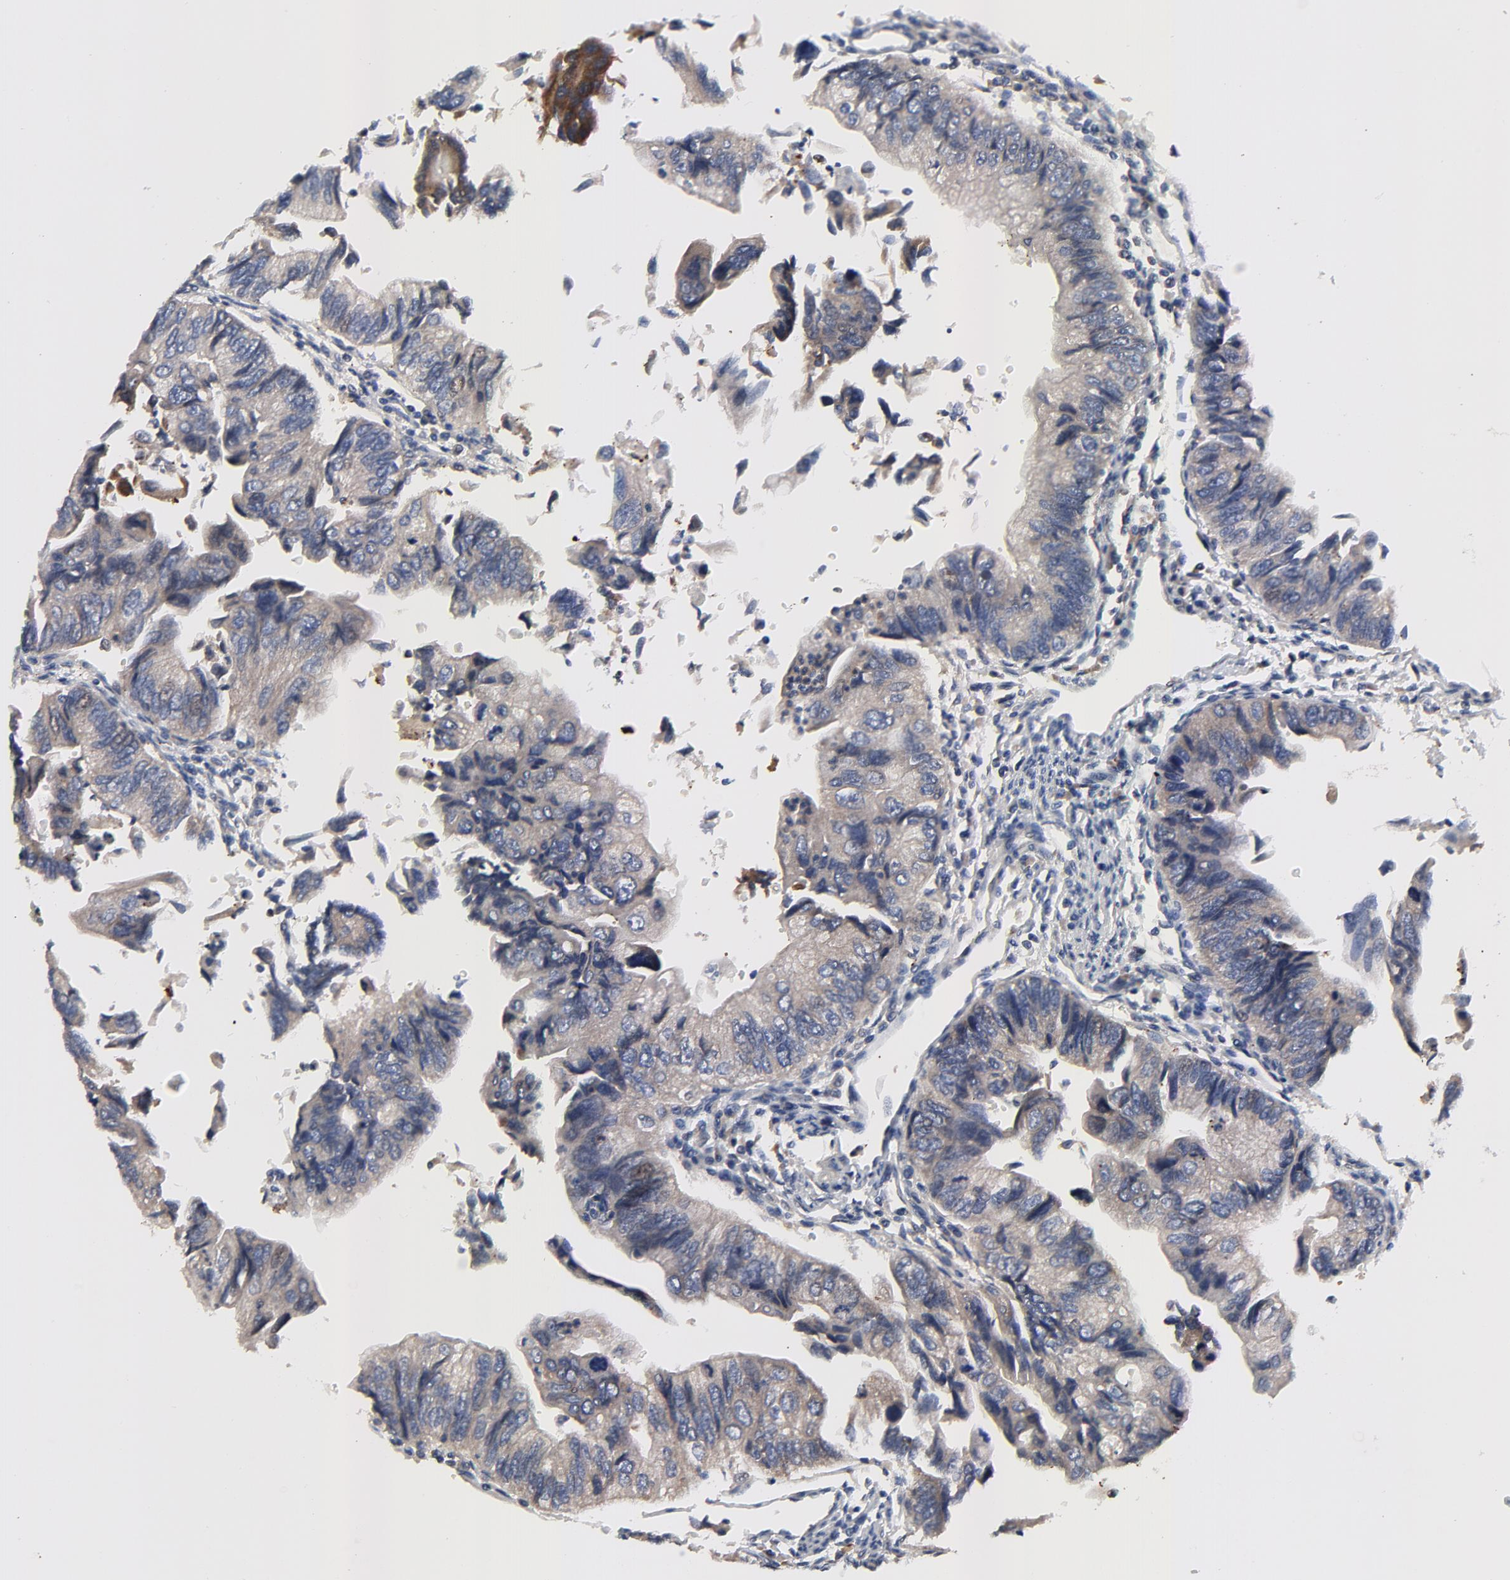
{"staining": {"intensity": "weak", "quantity": "25%-75%", "location": "cytoplasmic/membranous"}, "tissue": "colorectal cancer", "cell_type": "Tumor cells", "image_type": "cancer", "snomed": [{"axis": "morphology", "description": "Adenocarcinoma, NOS"}, {"axis": "topography", "description": "Colon"}], "caption": "Colorectal adenocarcinoma was stained to show a protein in brown. There is low levels of weak cytoplasmic/membranous positivity in approximately 25%-75% of tumor cells.", "gene": "VAV2", "patient": {"sex": "female", "age": 11}}